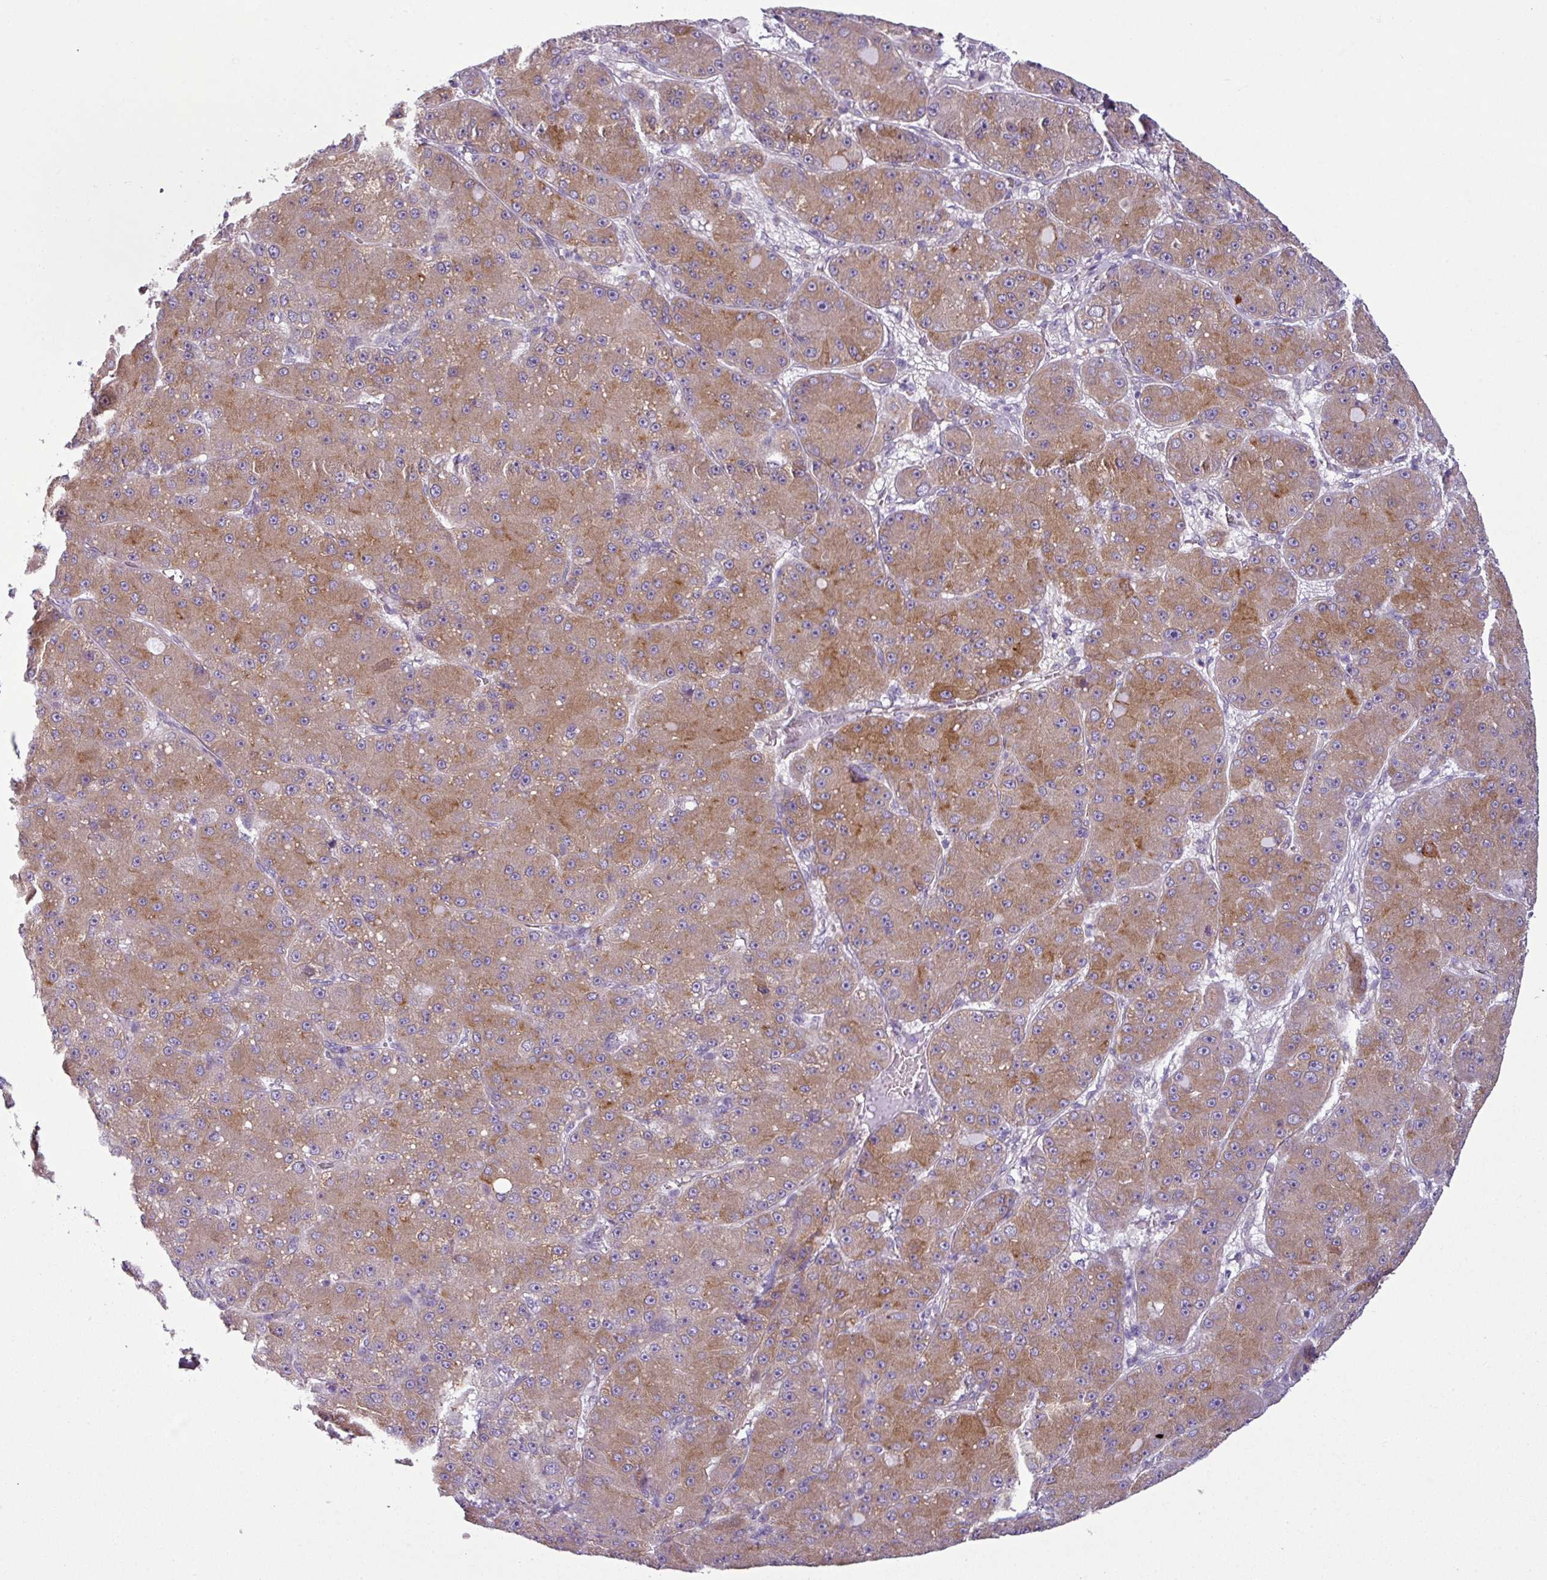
{"staining": {"intensity": "moderate", "quantity": ">75%", "location": "cytoplasmic/membranous"}, "tissue": "liver cancer", "cell_type": "Tumor cells", "image_type": "cancer", "snomed": [{"axis": "morphology", "description": "Carcinoma, Hepatocellular, NOS"}, {"axis": "topography", "description": "Liver"}], "caption": "Protein staining exhibits moderate cytoplasmic/membranous positivity in approximately >75% of tumor cells in liver hepatocellular carcinoma.", "gene": "TOR1AIP2", "patient": {"sex": "male", "age": 67}}